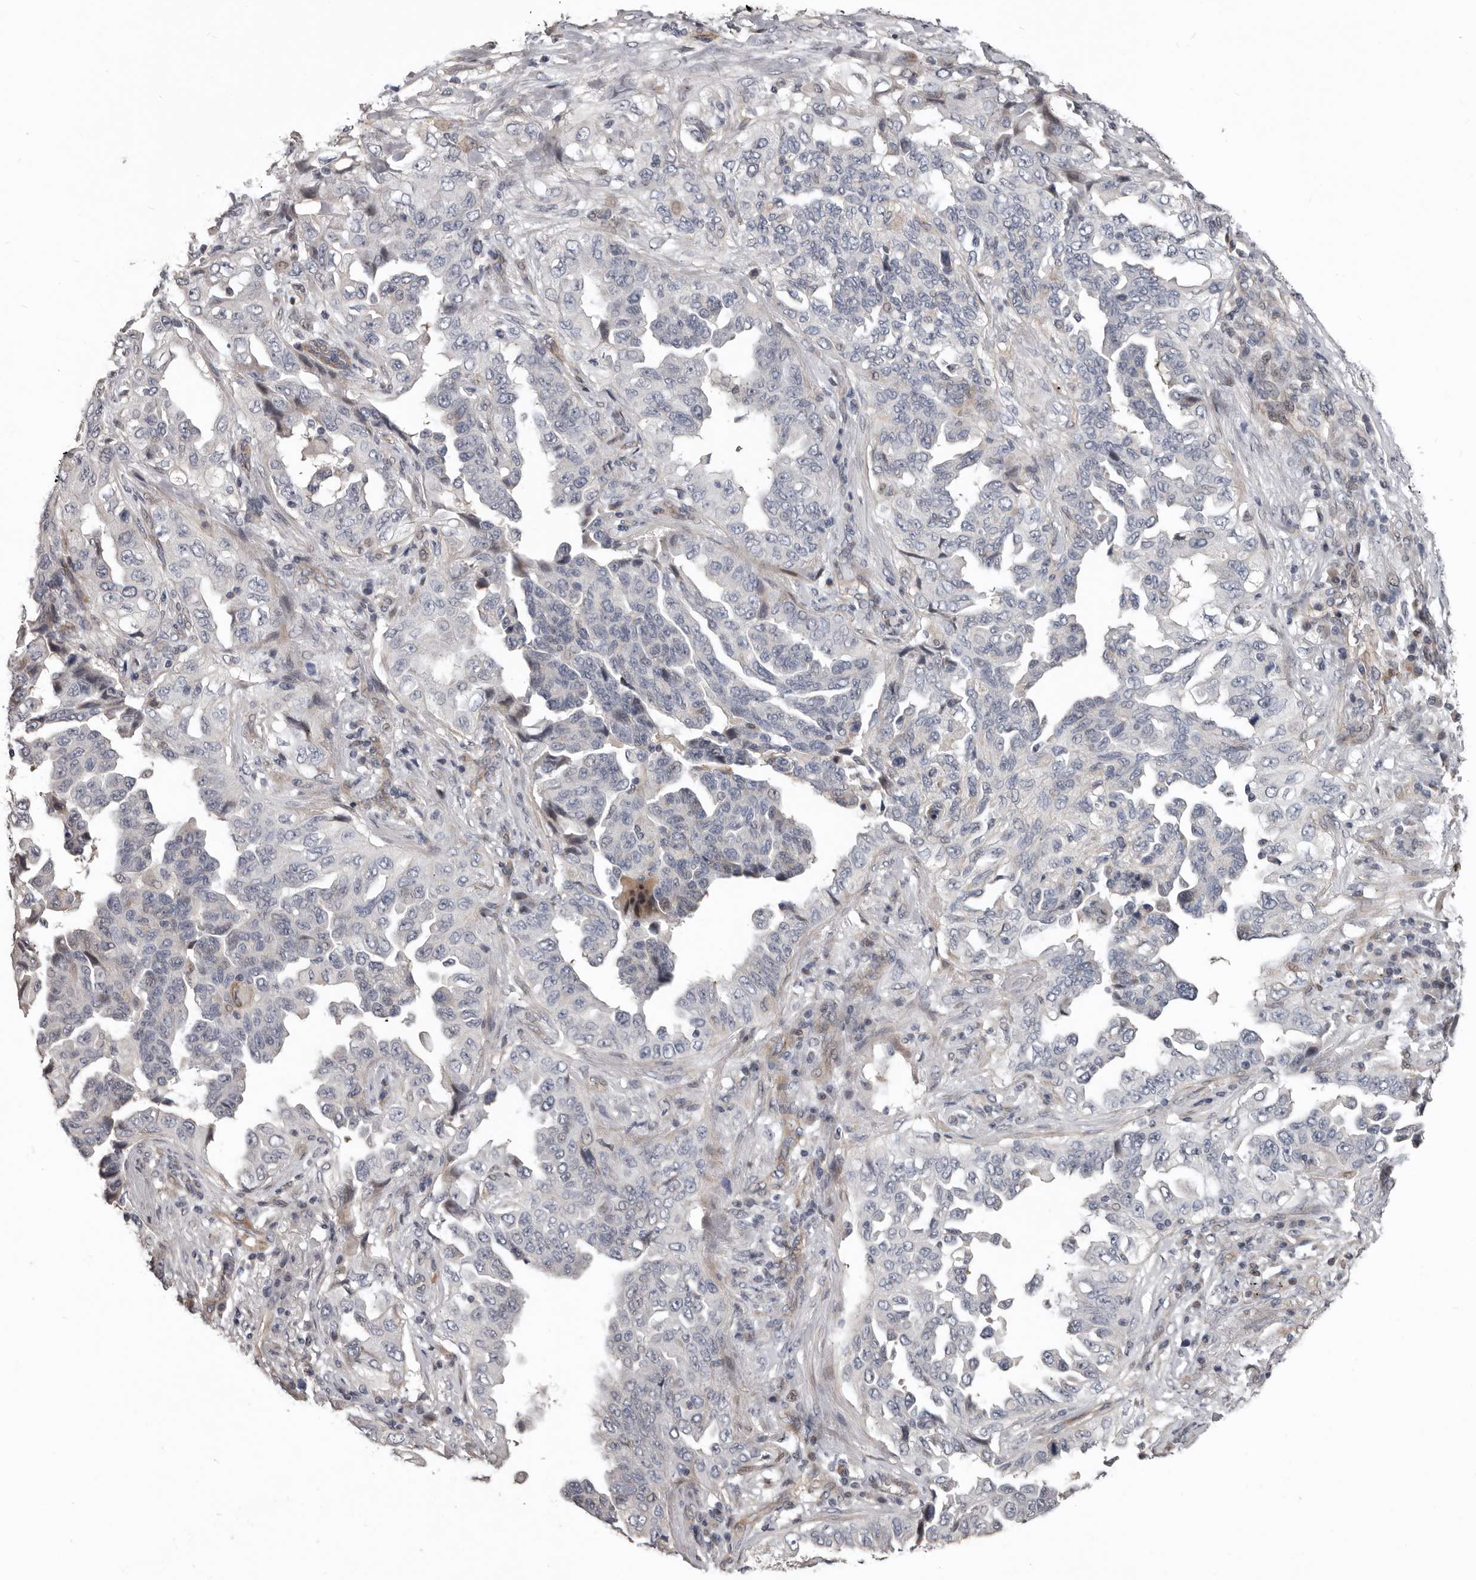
{"staining": {"intensity": "negative", "quantity": "none", "location": "none"}, "tissue": "lung cancer", "cell_type": "Tumor cells", "image_type": "cancer", "snomed": [{"axis": "morphology", "description": "Adenocarcinoma, NOS"}, {"axis": "topography", "description": "Lung"}], "caption": "A micrograph of lung cancer stained for a protein displays no brown staining in tumor cells. (Brightfield microscopy of DAB immunohistochemistry at high magnification).", "gene": "RNF217", "patient": {"sex": "female", "age": 51}}